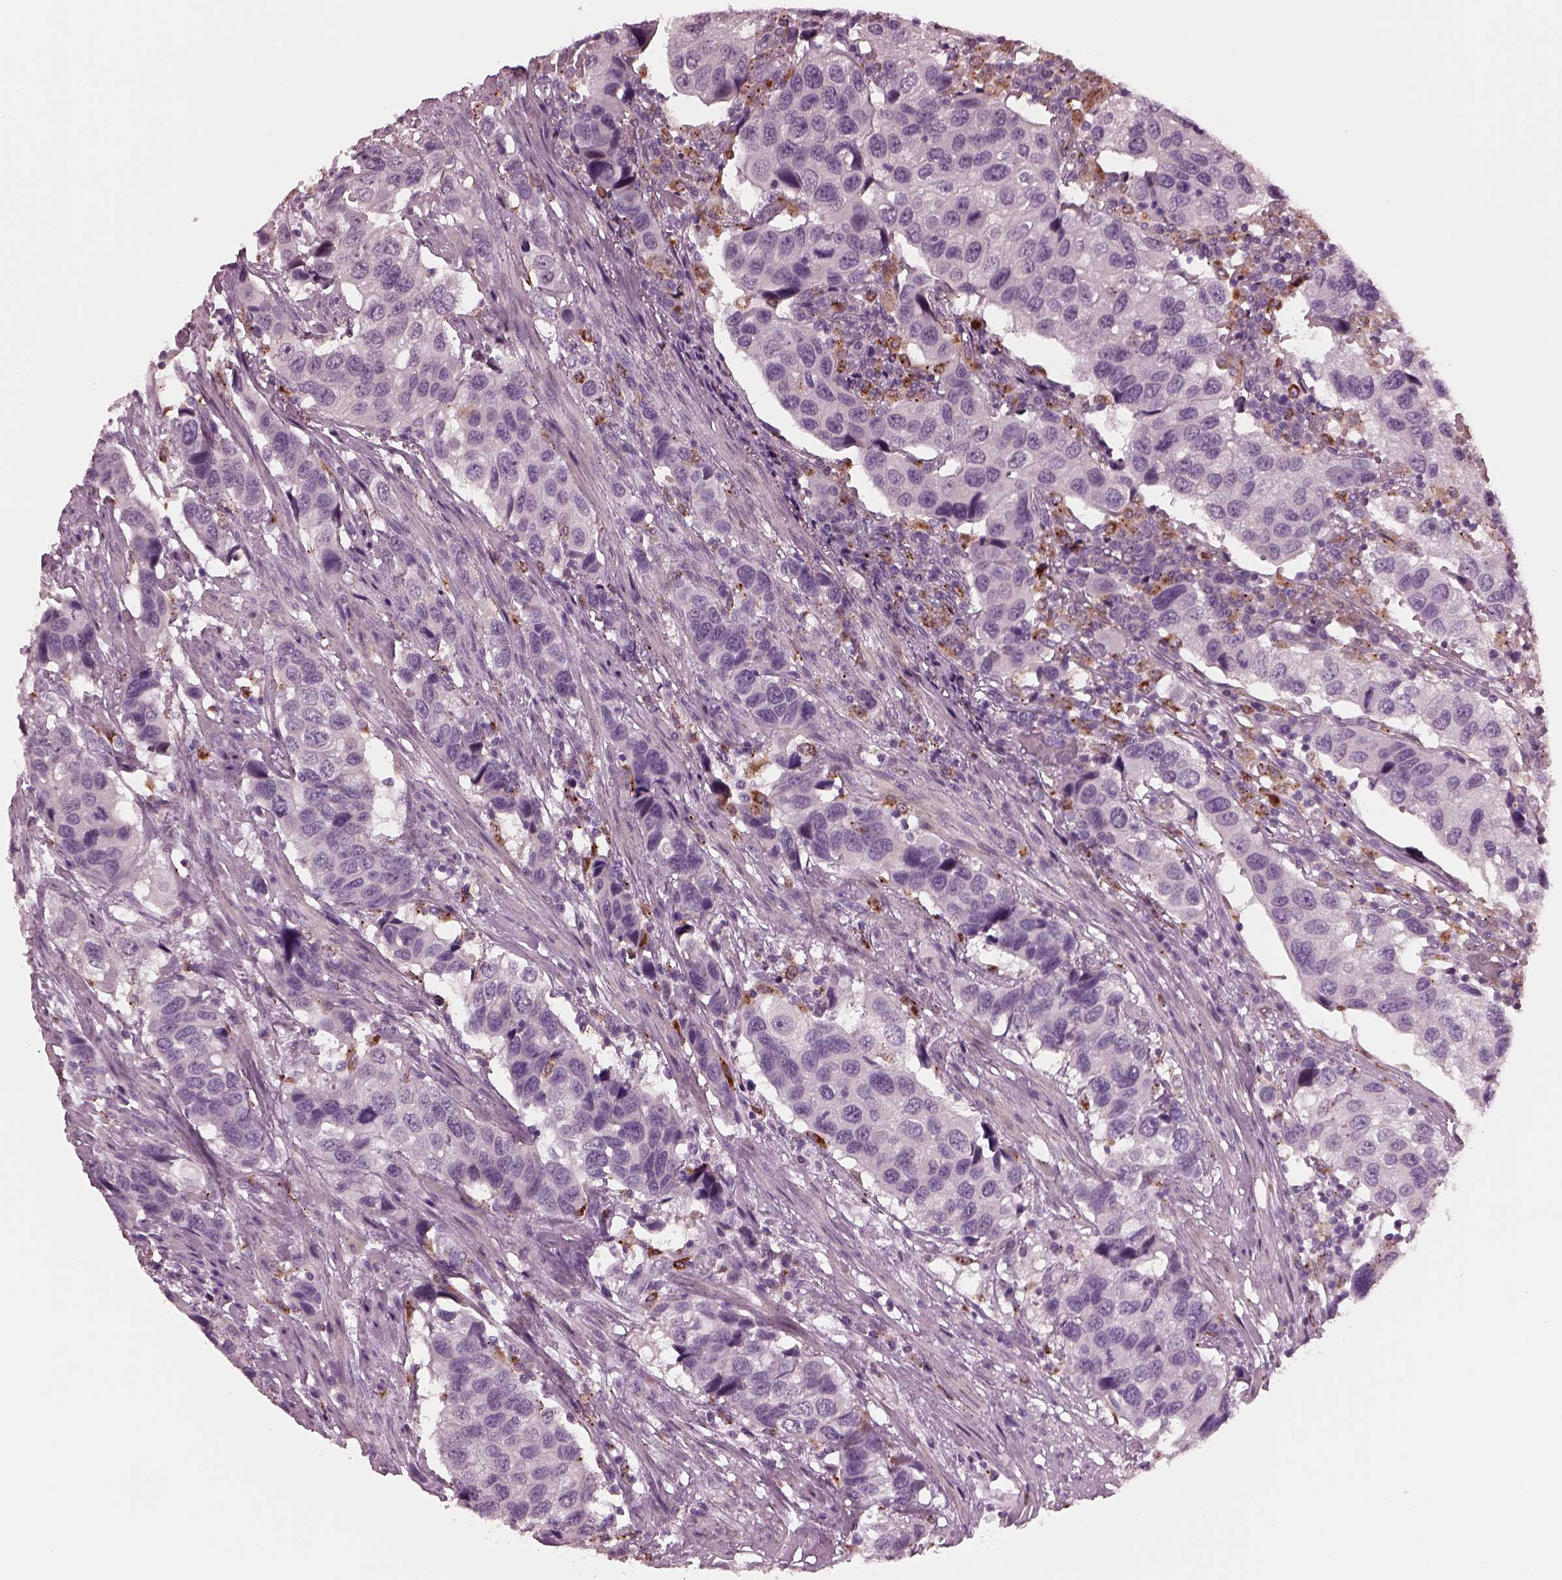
{"staining": {"intensity": "negative", "quantity": "none", "location": "none"}, "tissue": "urothelial cancer", "cell_type": "Tumor cells", "image_type": "cancer", "snomed": [{"axis": "morphology", "description": "Urothelial carcinoma, High grade"}, {"axis": "topography", "description": "Urinary bladder"}], "caption": "Immunohistochemistry of urothelial cancer demonstrates no expression in tumor cells. (Brightfield microscopy of DAB (3,3'-diaminobenzidine) IHC at high magnification).", "gene": "SLAMF8", "patient": {"sex": "male", "age": 79}}